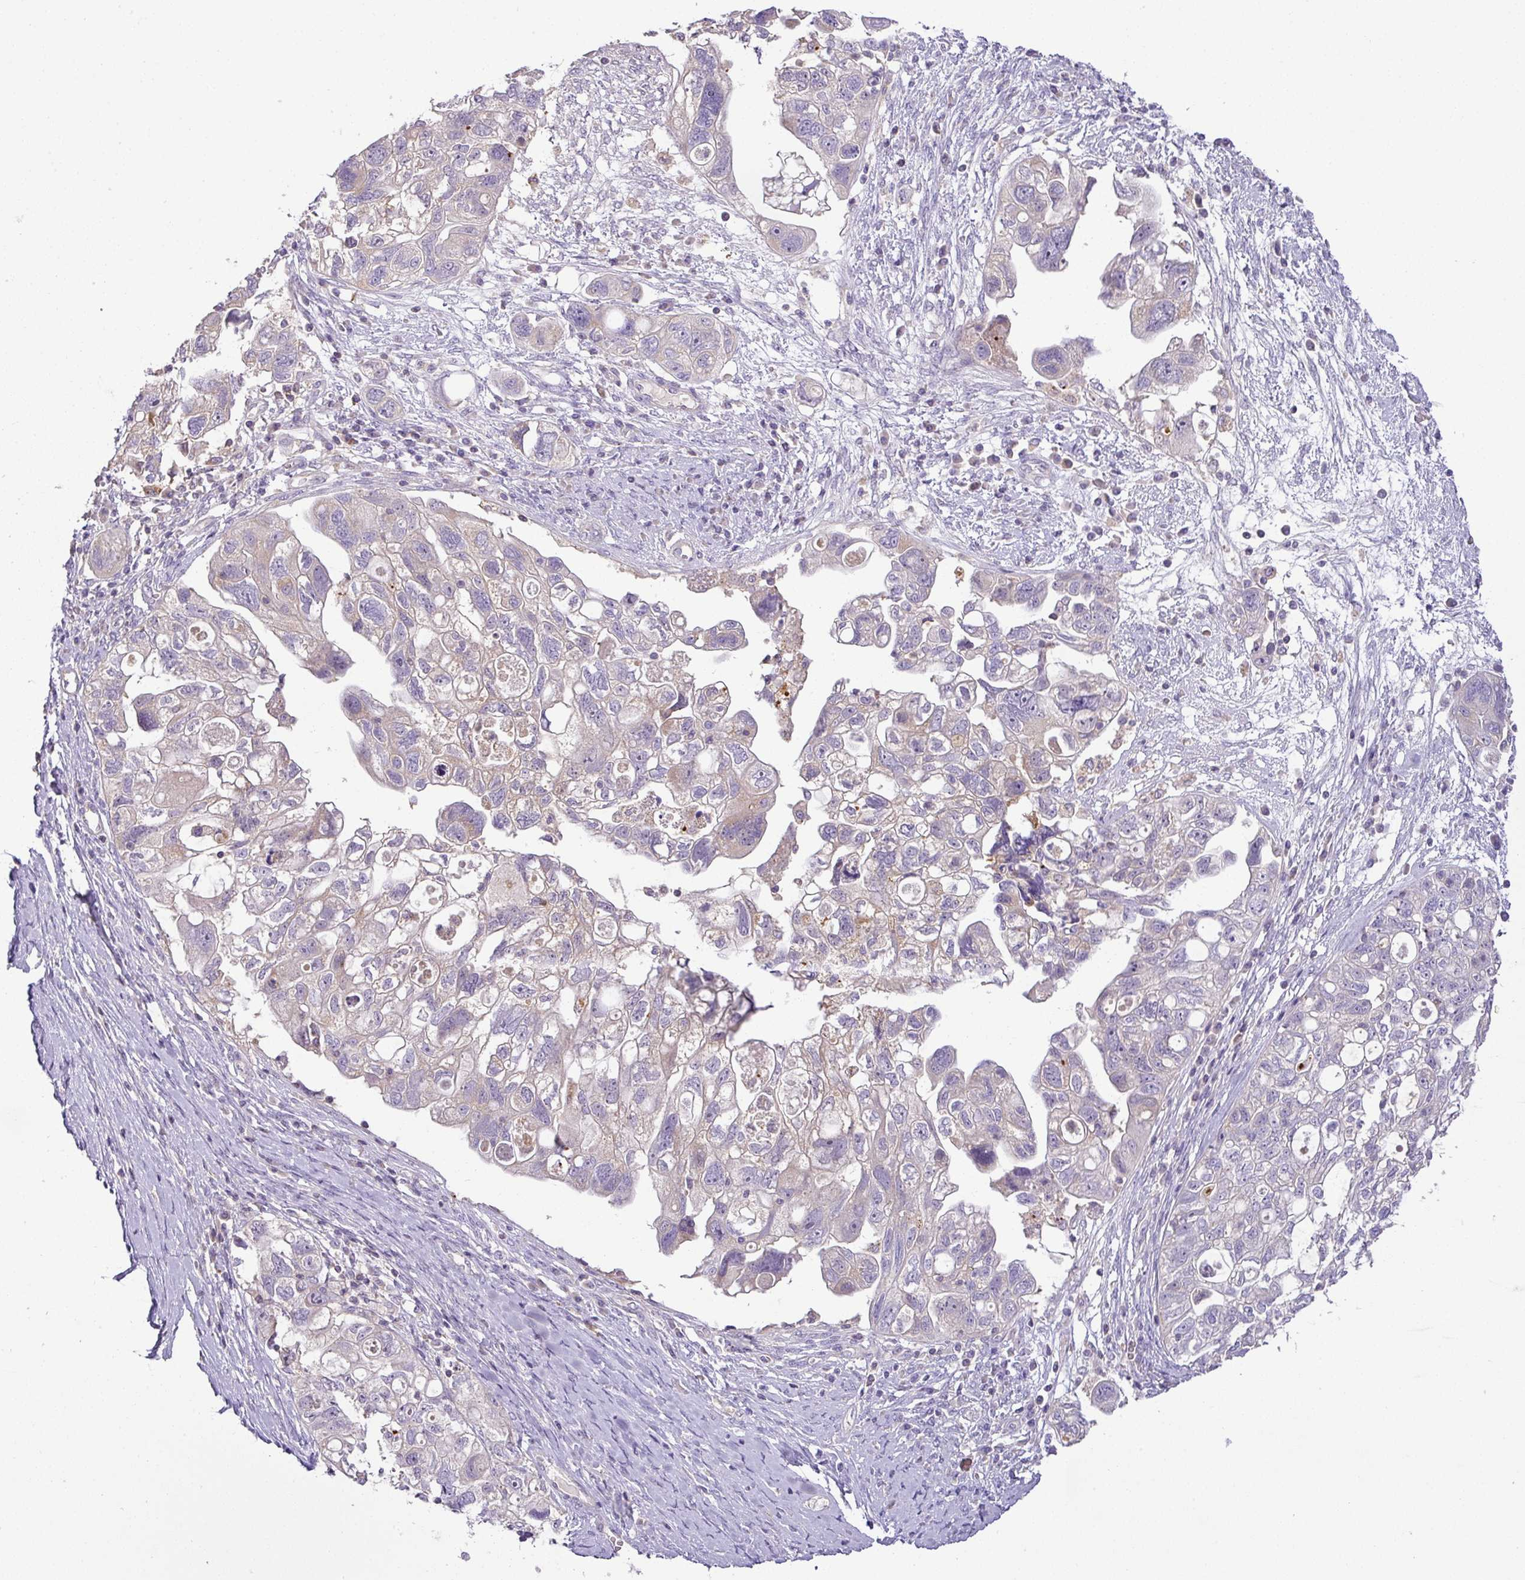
{"staining": {"intensity": "weak", "quantity": "<25%", "location": "cytoplasmic/membranous"}, "tissue": "ovarian cancer", "cell_type": "Tumor cells", "image_type": "cancer", "snomed": [{"axis": "morphology", "description": "Carcinoma, NOS"}, {"axis": "morphology", "description": "Cystadenocarcinoma, serous, NOS"}, {"axis": "topography", "description": "Ovary"}], "caption": "Ovarian cancer was stained to show a protein in brown. There is no significant staining in tumor cells. (Immunohistochemistry, brightfield microscopy, high magnification).", "gene": "HOXC13", "patient": {"sex": "female", "age": 69}}